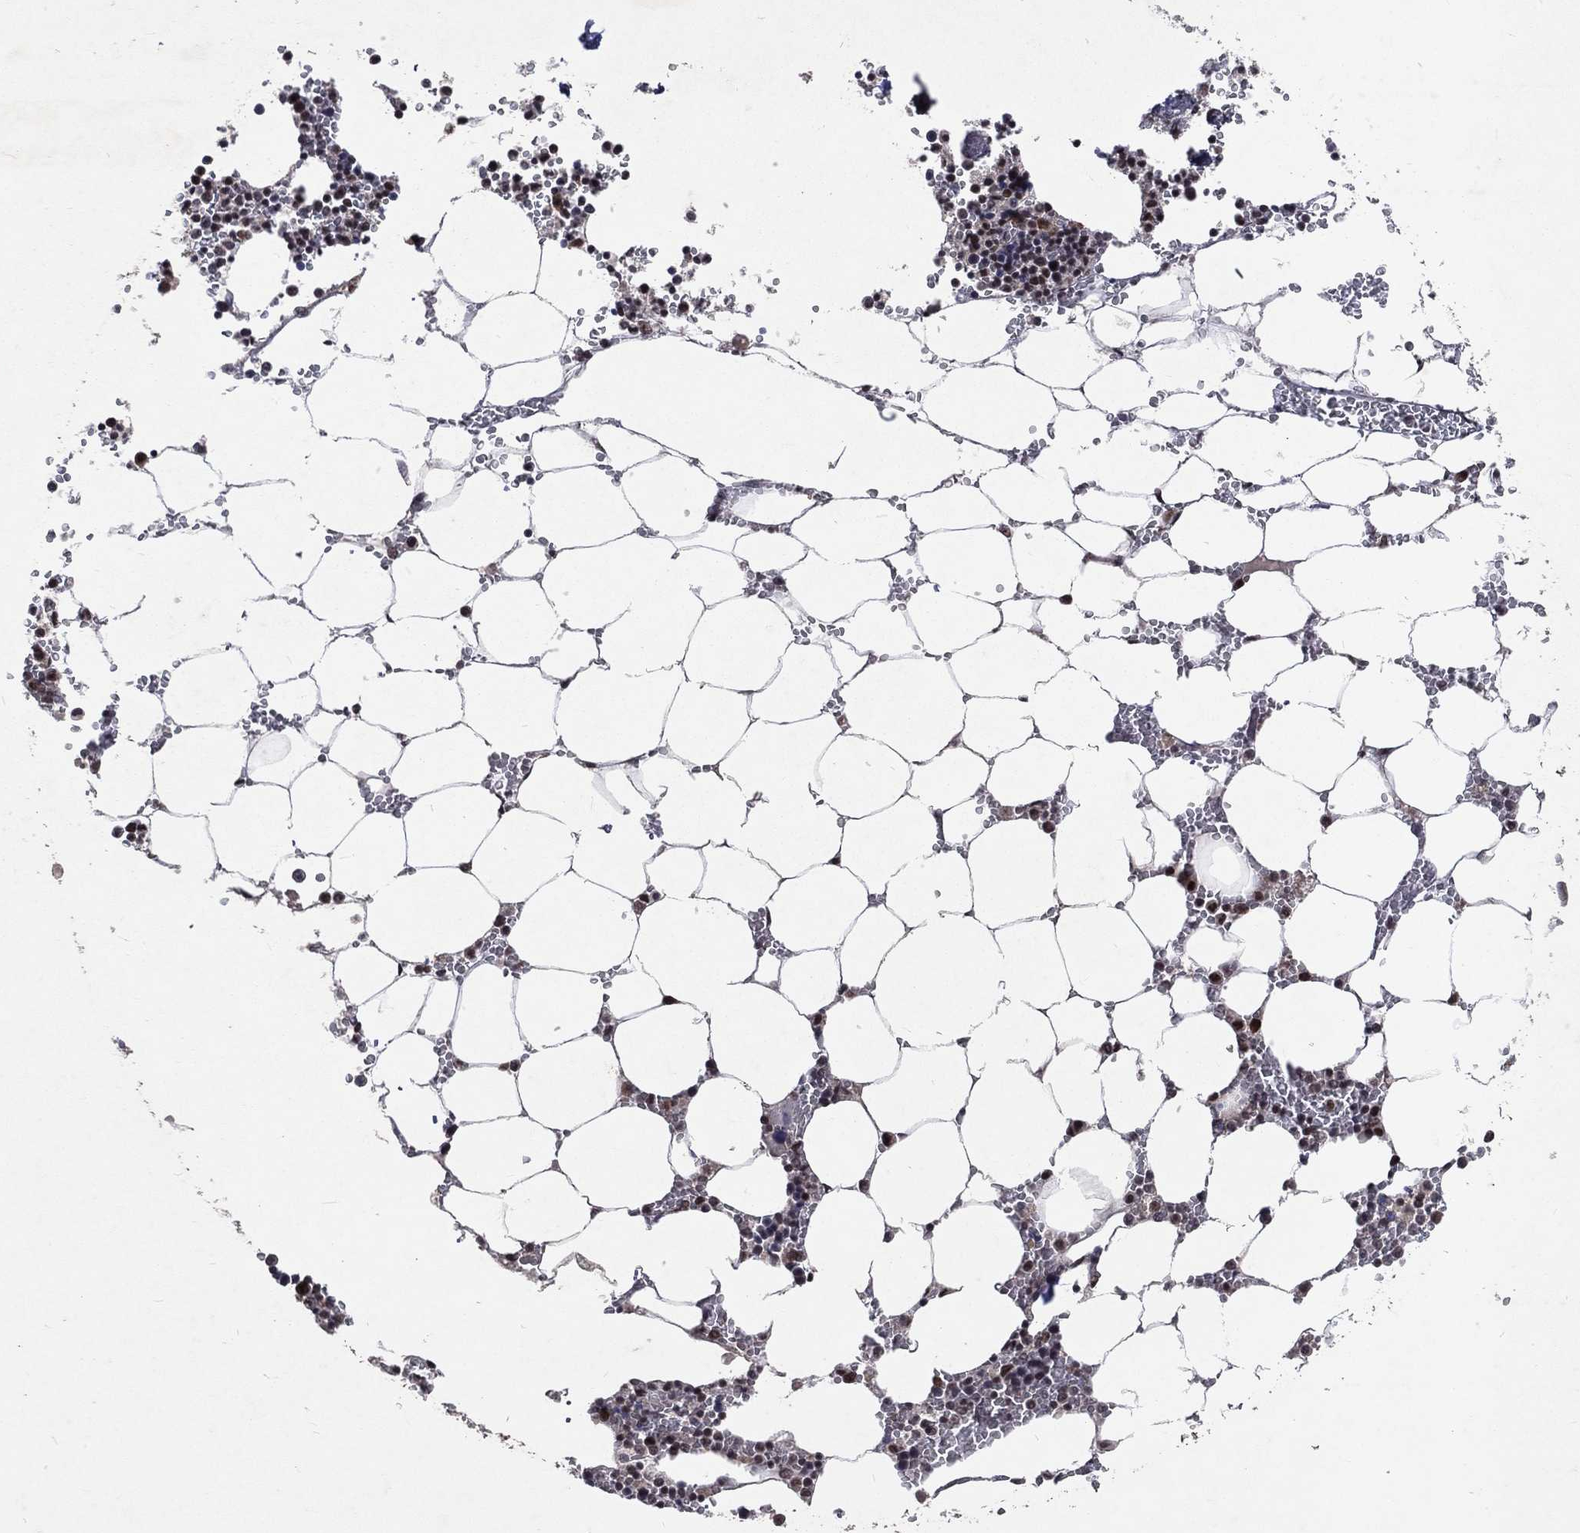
{"staining": {"intensity": "strong", "quantity": "<25%", "location": "nuclear"}, "tissue": "bone marrow", "cell_type": "Hematopoietic cells", "image_type": "normal", "snomed": [{"axis": "morphology", "description": "Normal tissue, NOS"}, {"axis": "topography", "description": "Bone marrow"}], "caption": "Immunohistochemical staining of normal bone marrow exhibits <25% levels of strong nuclear protein positivity in approximately <25% of hematopoietic cells.", "gene": "DMAP1", "patient": {"sex": "female", "age": 64}}